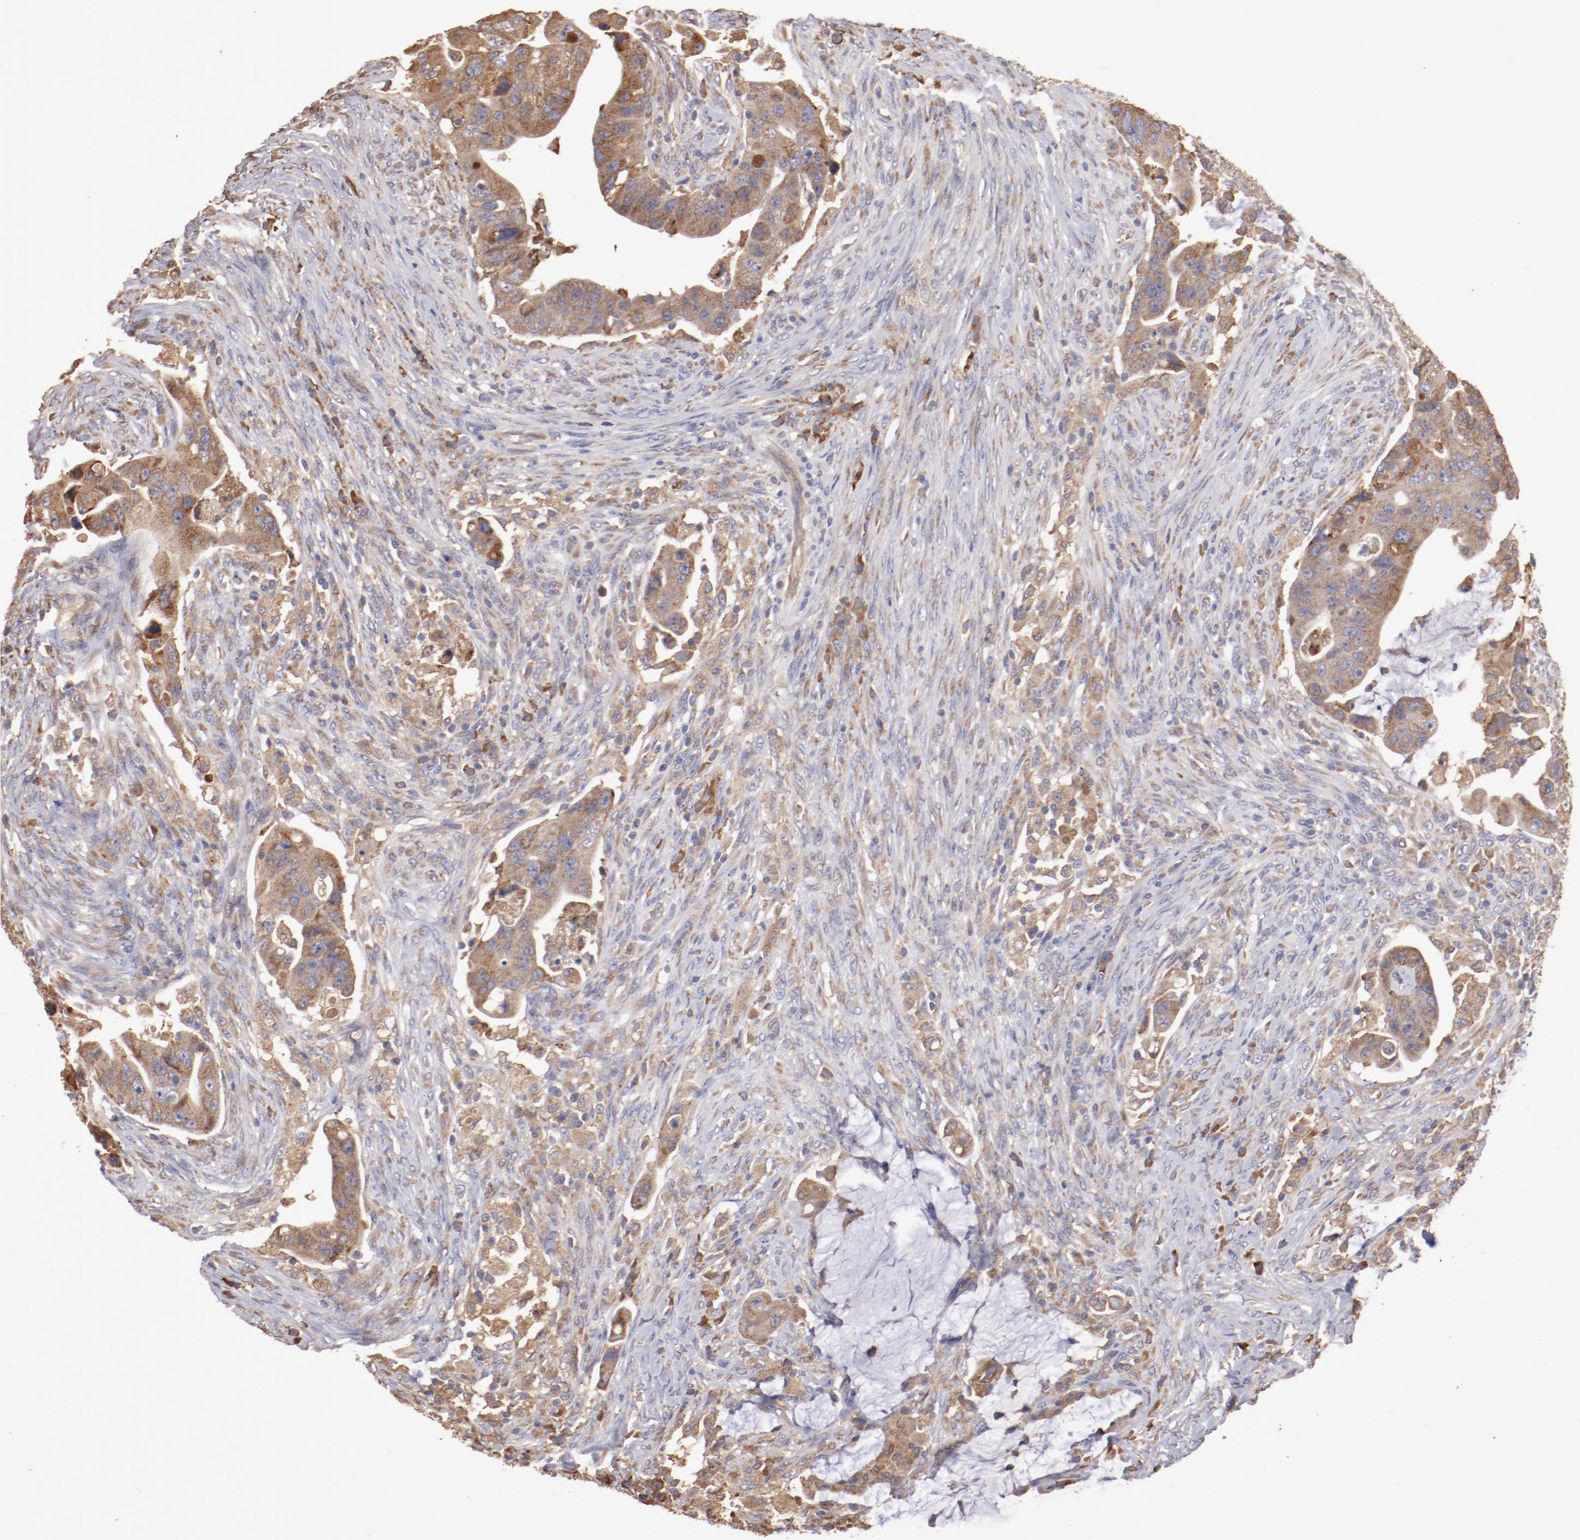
{"staining": {"intensity": "weak", "quantity": ">75%", "location": "cytoplasmic/membranous"}, "tissue": "colorectal cancer", "cell_type": "Tumor cells", "image_type": "cancer", "snomed": [{"axis": "morphology", "description": "Adenocarcinoma, NOS"}, {"axis": "topography", "description": "Rectum"}], "caption": "Immunohistochemical staining of human adenocarcinoma (colorectal) demonstrates low levels of weak cytoplasmic/membranous positivity in approximately >75% of tumor cells. (IHC, brightfield microscopy, high magnification).", "gene": "NFKBIE", "patient": {"sex": "female", "age": 71}}